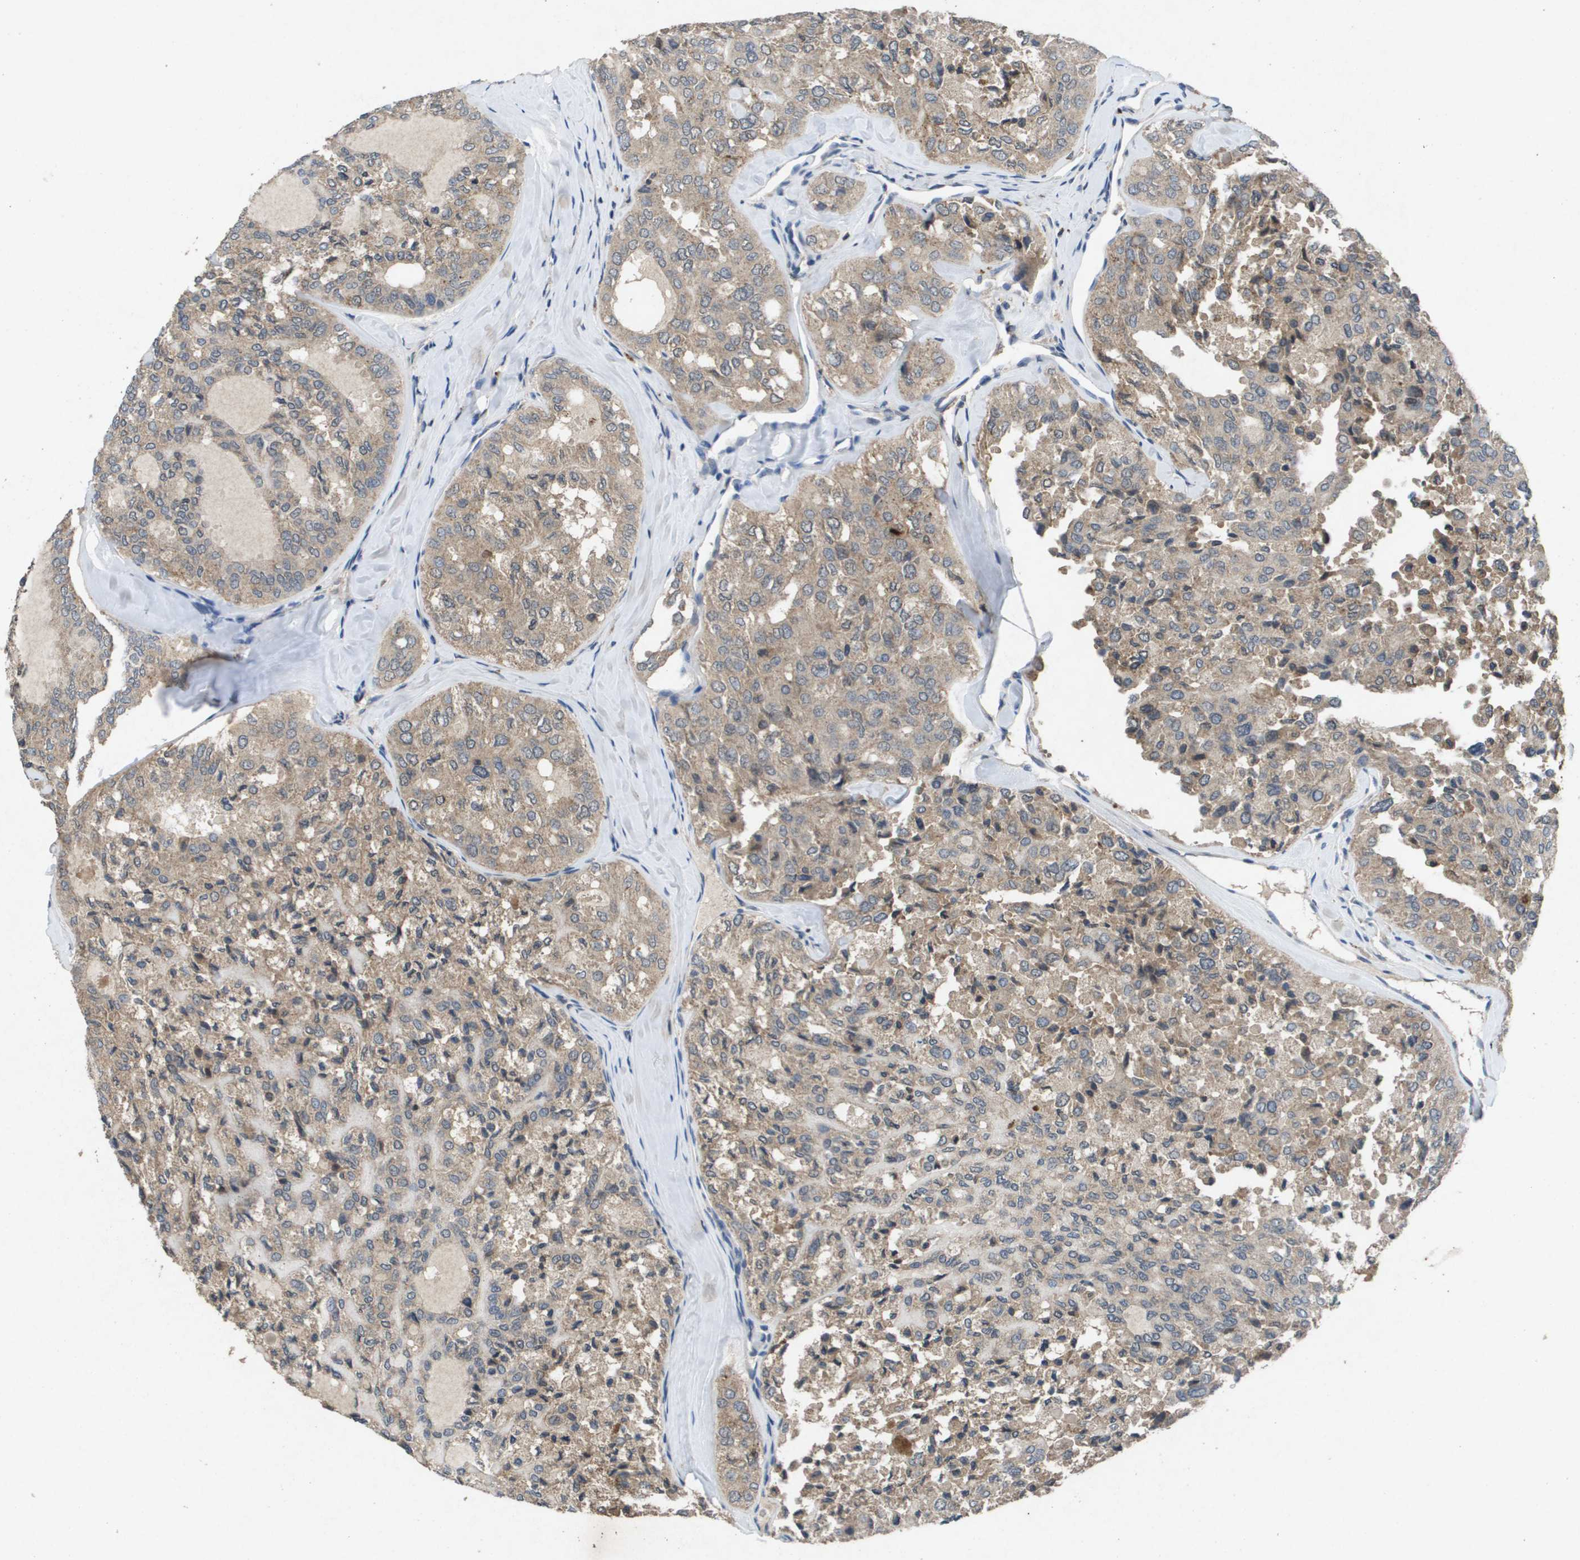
{"staining": {"intensity": "weak", "quantity": ">75%", "location": "cytoplasmic/membranous"}, "tissue": "thyroid cancer", "cell_type": "Tumor cells", "image_type": "cancer", "snomed": [{"axis": "morphology", "description": "Follicular adenoma carcinoma, NOS"}, {"axis": "topography", "description": "Thyroid gland"}], "caption": "Immunohistochemical staining of human thyroid cancer (follicular adenoma carcinoma) shows low levels of weak cytoplasmic/membranous positivity in approximately >75% of tumor cells. (DAB = brown stain, brightfield microscopy at high magnification).", "gene": "PROC", "patient": {"sex": "male", "age": 75}}